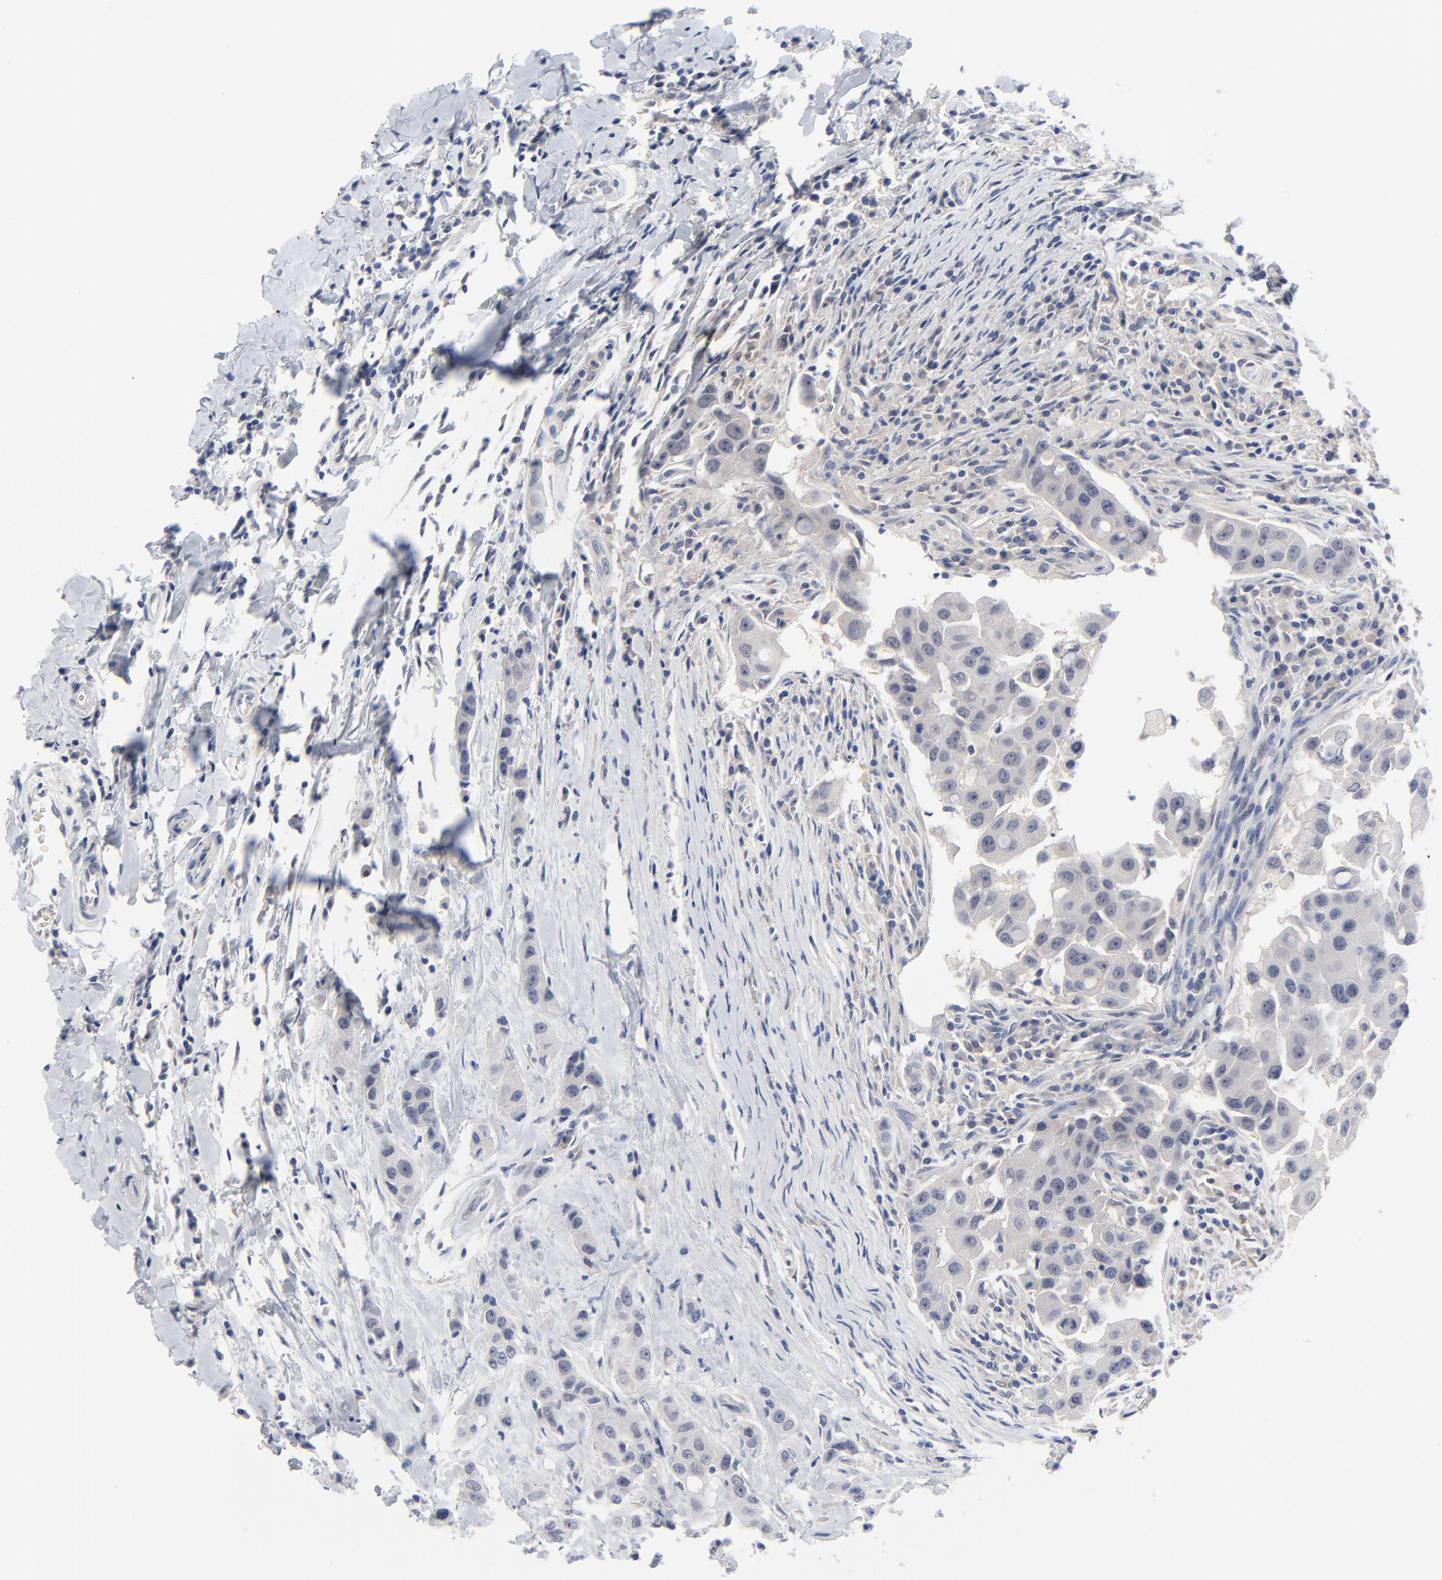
{"staining": {"intensity": "negative", "quantity": "none", "location": "none"}, "tissue": "breast cancer", "cell_type": "Tumor cells", "image_type": "cancer", "snomed": [{"axis": "morphology", "description": "Duct carcinoma"}, {"axis": "topography", "description": "Breast"}], "caption": "The photomicrograph reveals no staining of tumor cells in breast cancer (infiltrating ductal carcinoma). (Stains: DAB immunohistochemistry (IHC) with hematoxylin counter stain, Microscopy: brightfield microscopy at high magnification).", "gene": "CLEC4G", "patient": {"sex": "female", "age": 27}}